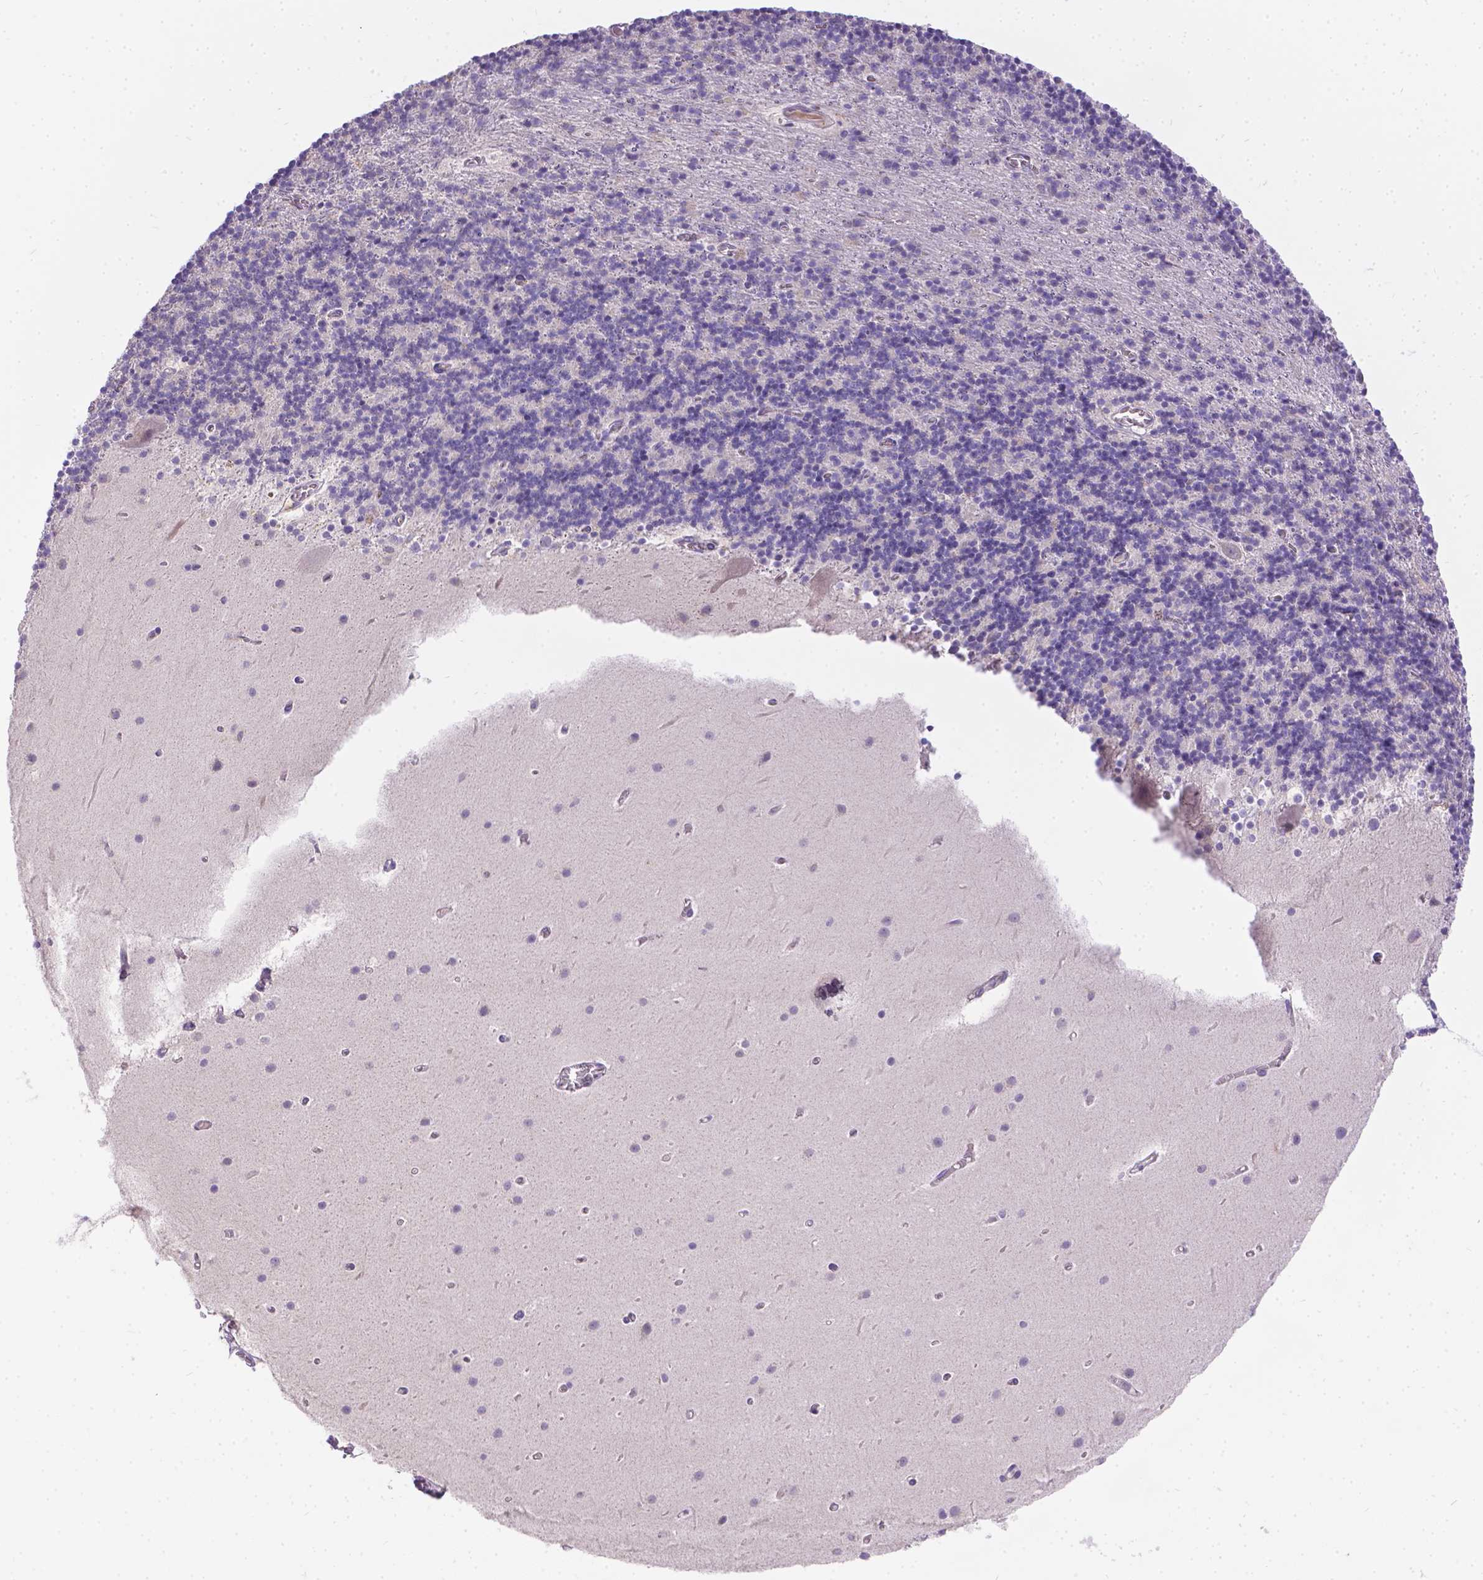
{"staining": {"intensity": "negative", "quantity": "none", "location": "none"}, "tissue": "cerebellum", "cell_type": "Cells in granular layer", "image_type": "normal", "snomed": [{"axis": "morphology", "description": "Normal tissue, NOS"}, {"axis": "topography", "description": "Cerebellum"}], "caption": "There is no significant staining in cells in granular layer of cerebellum. Nuclei are stained in blue.", "gene": "TM4SF18", "patient": {"sex": "male", "age": 70}}